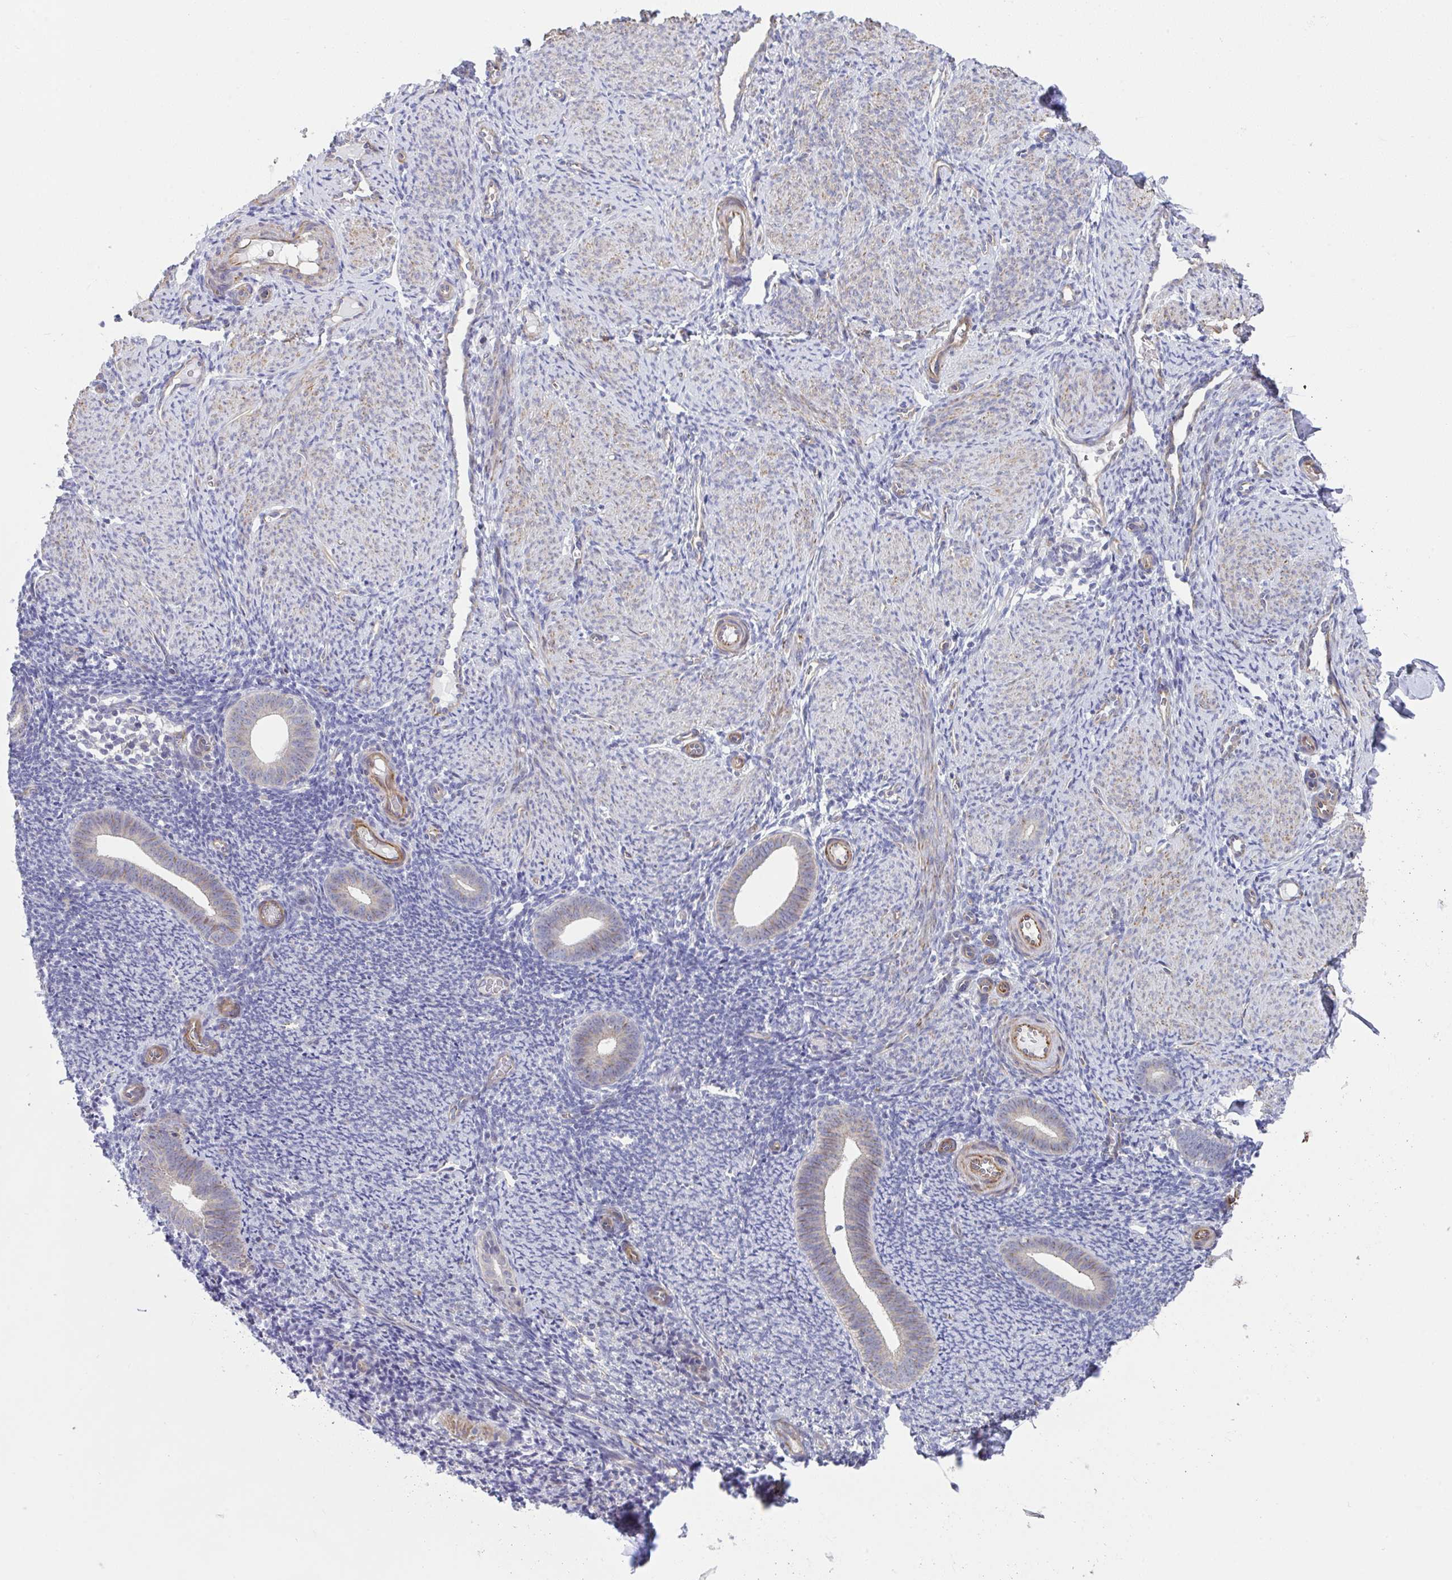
{"staining": {"intensity": "negative", "quantity": "none", "location": "none"}, "tissue": "endometrium", "cell_type": "Cells in endometrial stroma", "image_type": "normal", "snomed": [{"axis": "morphology", "description": "Normal tissue, NOS"}, {"axis": "topography", "description": "Endometrium"}], "caption": "Photomicrograph shows no protein positivity in cells in endometrial stroma of benign endometrium.", "gene": "MYL12A", "patient": {"sex": "female", "age": 39}}